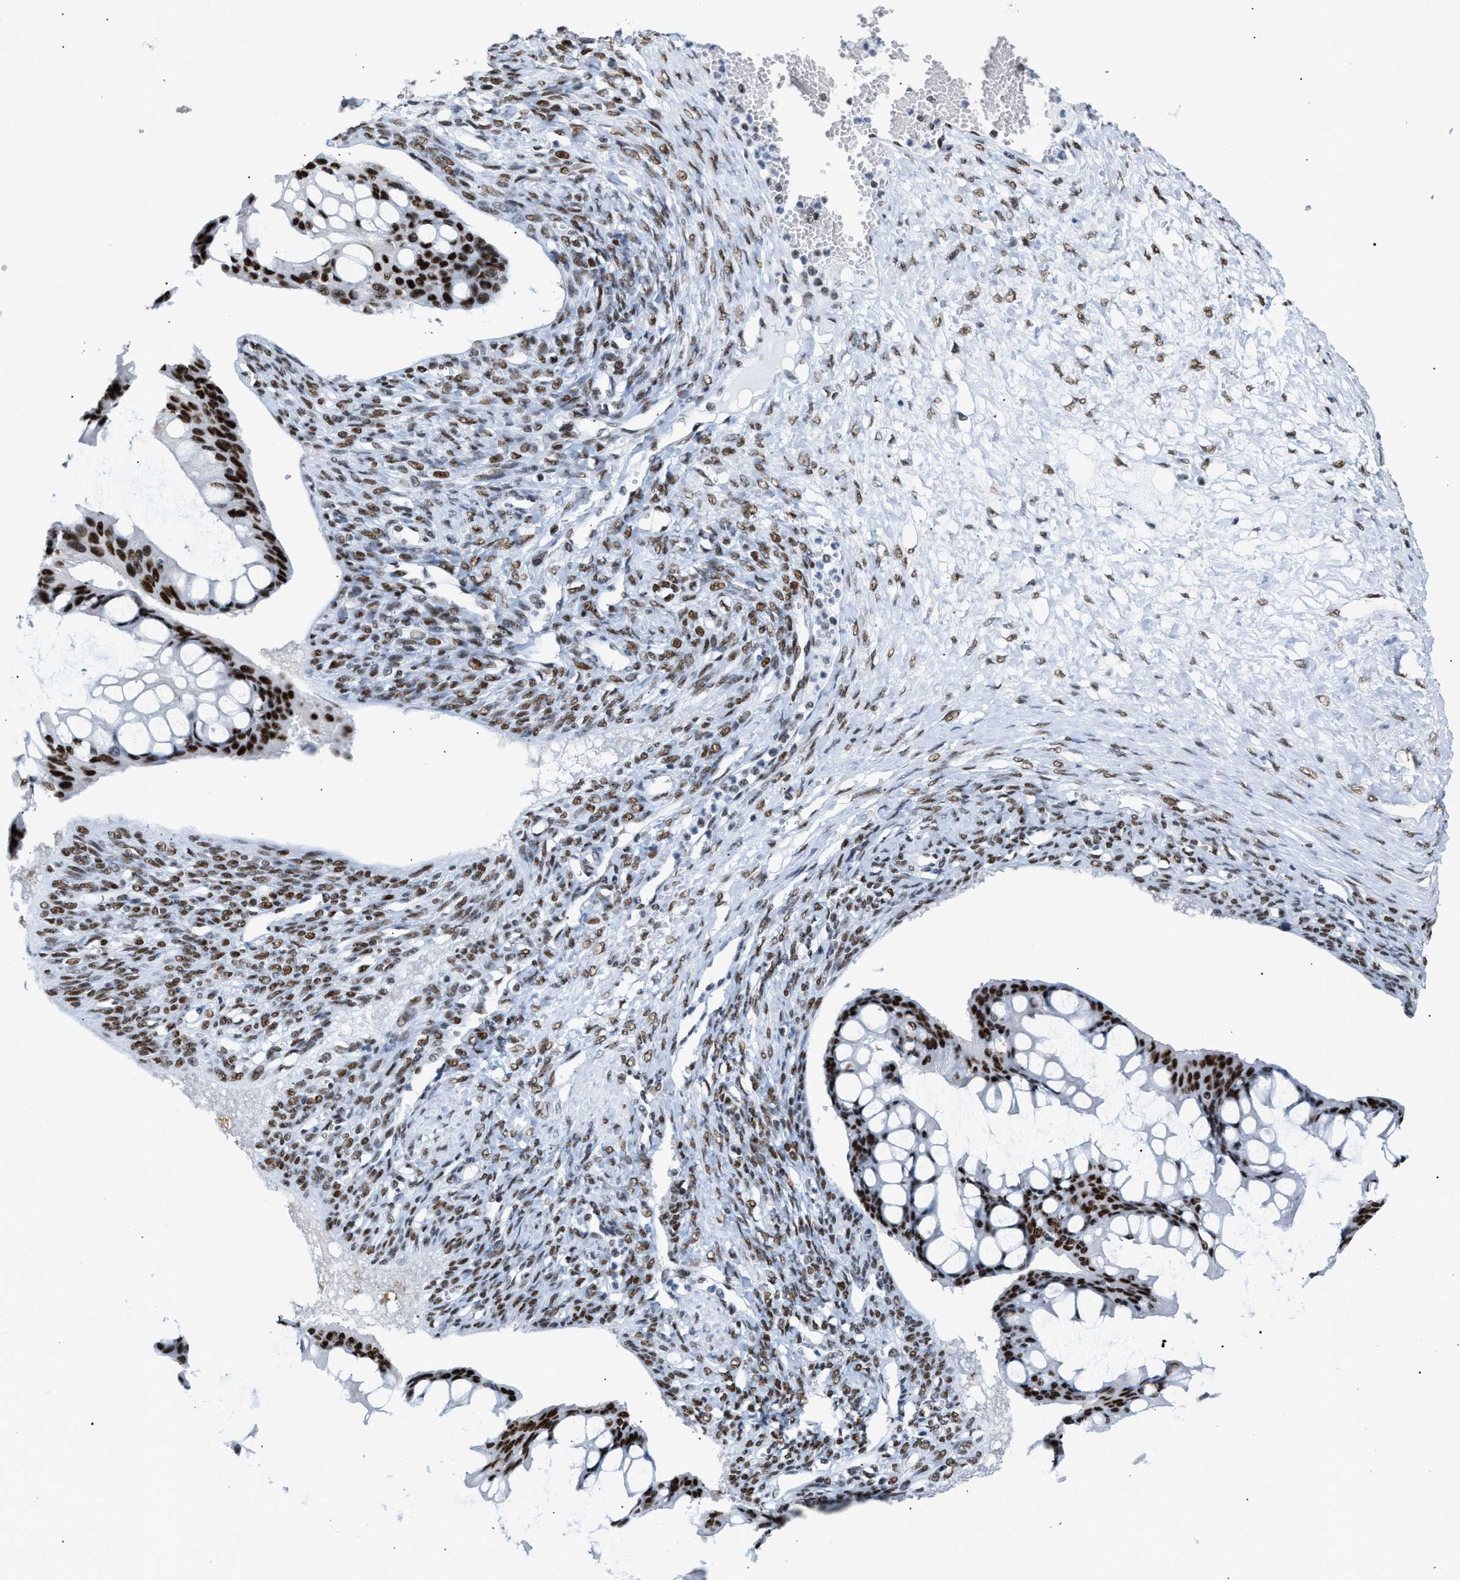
{"staining": {"intensity": "strong", "quantity": ">75%", "location": "nuclear"}, "tissue": "ovarian cancer", "cell_type": "Tumor cells", "image_type": "cancer", "snomed": [{"axis": "morphology", "description": "Cystadenocarcinoma, mucinous, NOS"}, {"axis": "topography", "description": "Ovary"}], "caption": "Protein staining reveals strong nuclear positivity in about >75% of tumor cells in ovarian mucinous cystadenocarcinoma.", "gene": "CCAR2", "patient": {"sex": "female", "age": 73}}